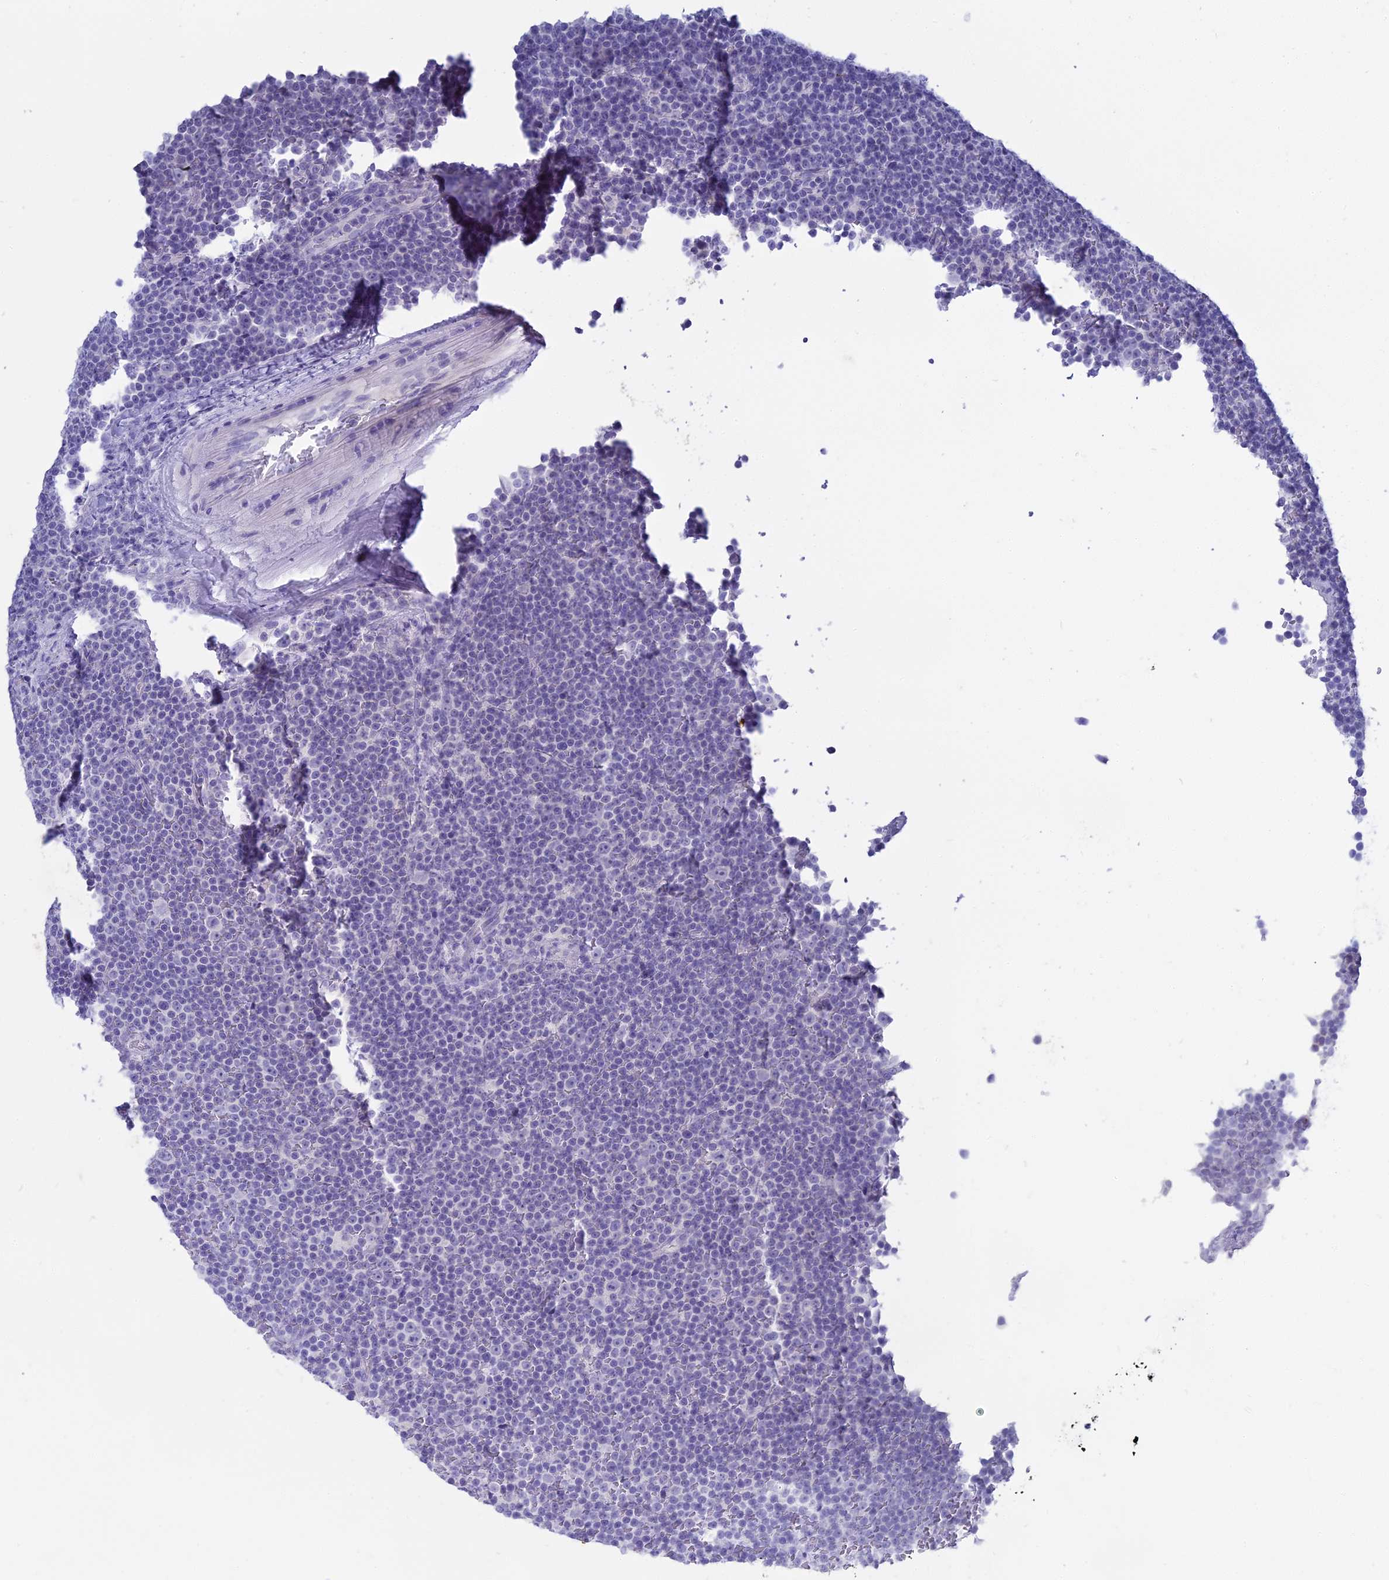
{"staining": {"intensity": "negative", "quantity": "none", "location": "none"}, "tissue": "lymphoma", "cell_type": "Tumor cells", "image_type": "cancer", "snomed": [{"axis": "morphology", "description": "Malignant lymphoma, non-Hodgkin's type, Low grade"}, {"axis": "topography", "description": "Lymph node"}], "caption": "IHC micrograph of low-grade malignant lymphoma, non-Hodgkin's type stained for a protein (brown), which demonstrates no staining in tumor cells. (DAB (3,3'-diaminobenzidine) immunohistochemistry with hematoxylin counter stain).", "gene": "S100A7", "patient": {"sex": "female", "age": 67}}